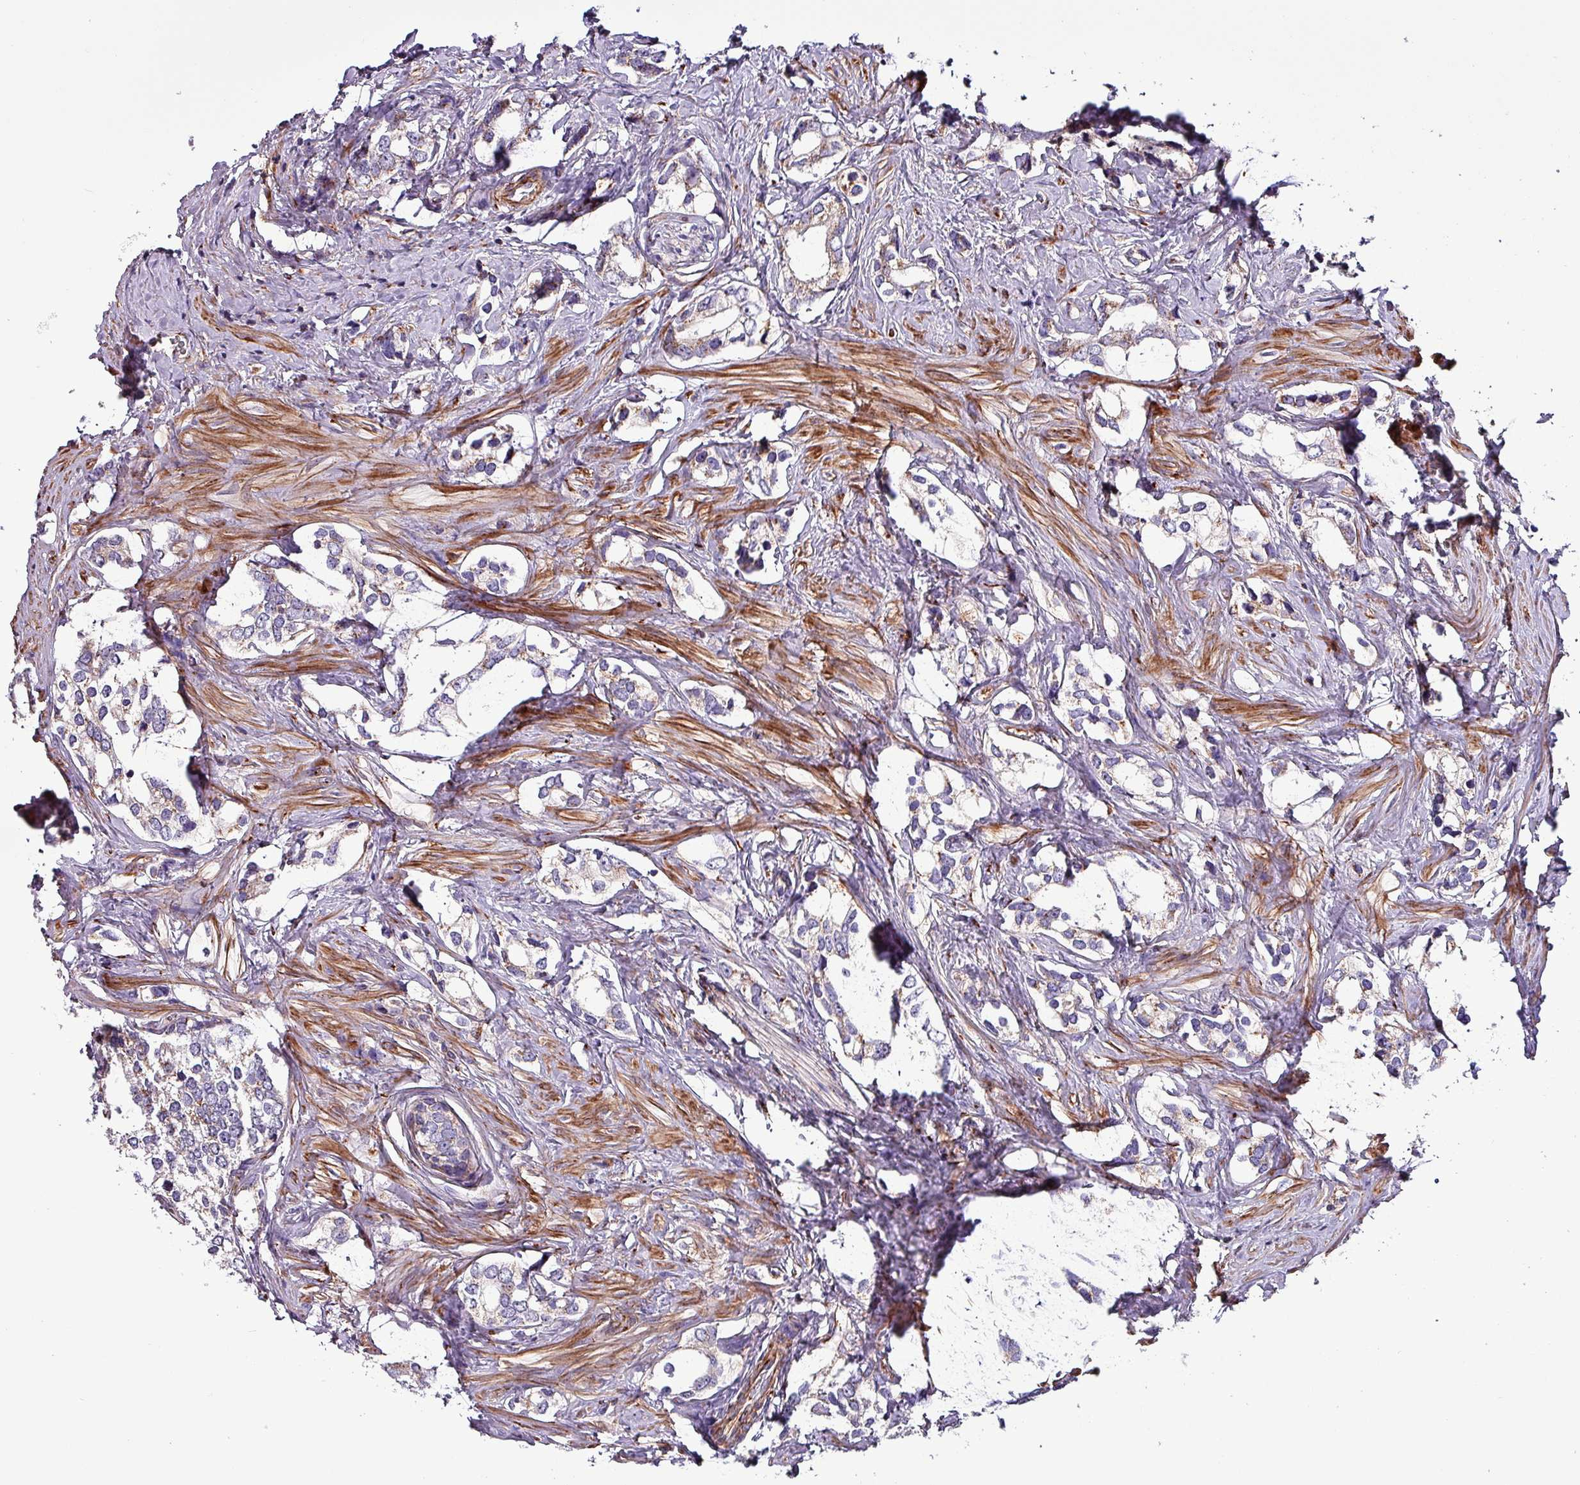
{"staining": {"intensity": "weak", "quantity": "<25%", "location": "cytoplasmic/membranous"}, "tissue": "prostate cancer", "cell_type": "Tumor cells", "image_type": "cancer", "snomed": [{"axis": "morphology", "description": "Adenocarcinoma, High grade"}, {"axis": "topography", "description": "Prostate"}], "caption": "The micrograph demonstrates no significant positivity in tumor cells of prostate high-grade adenocarcinoma. (DAB (3,3'-diaminobenzidine) immunohistochemistry visualized using brightfield microscopy, high magnification).", "gene": "VAMP4", "patient": {"sex": "male", "age": 66}}